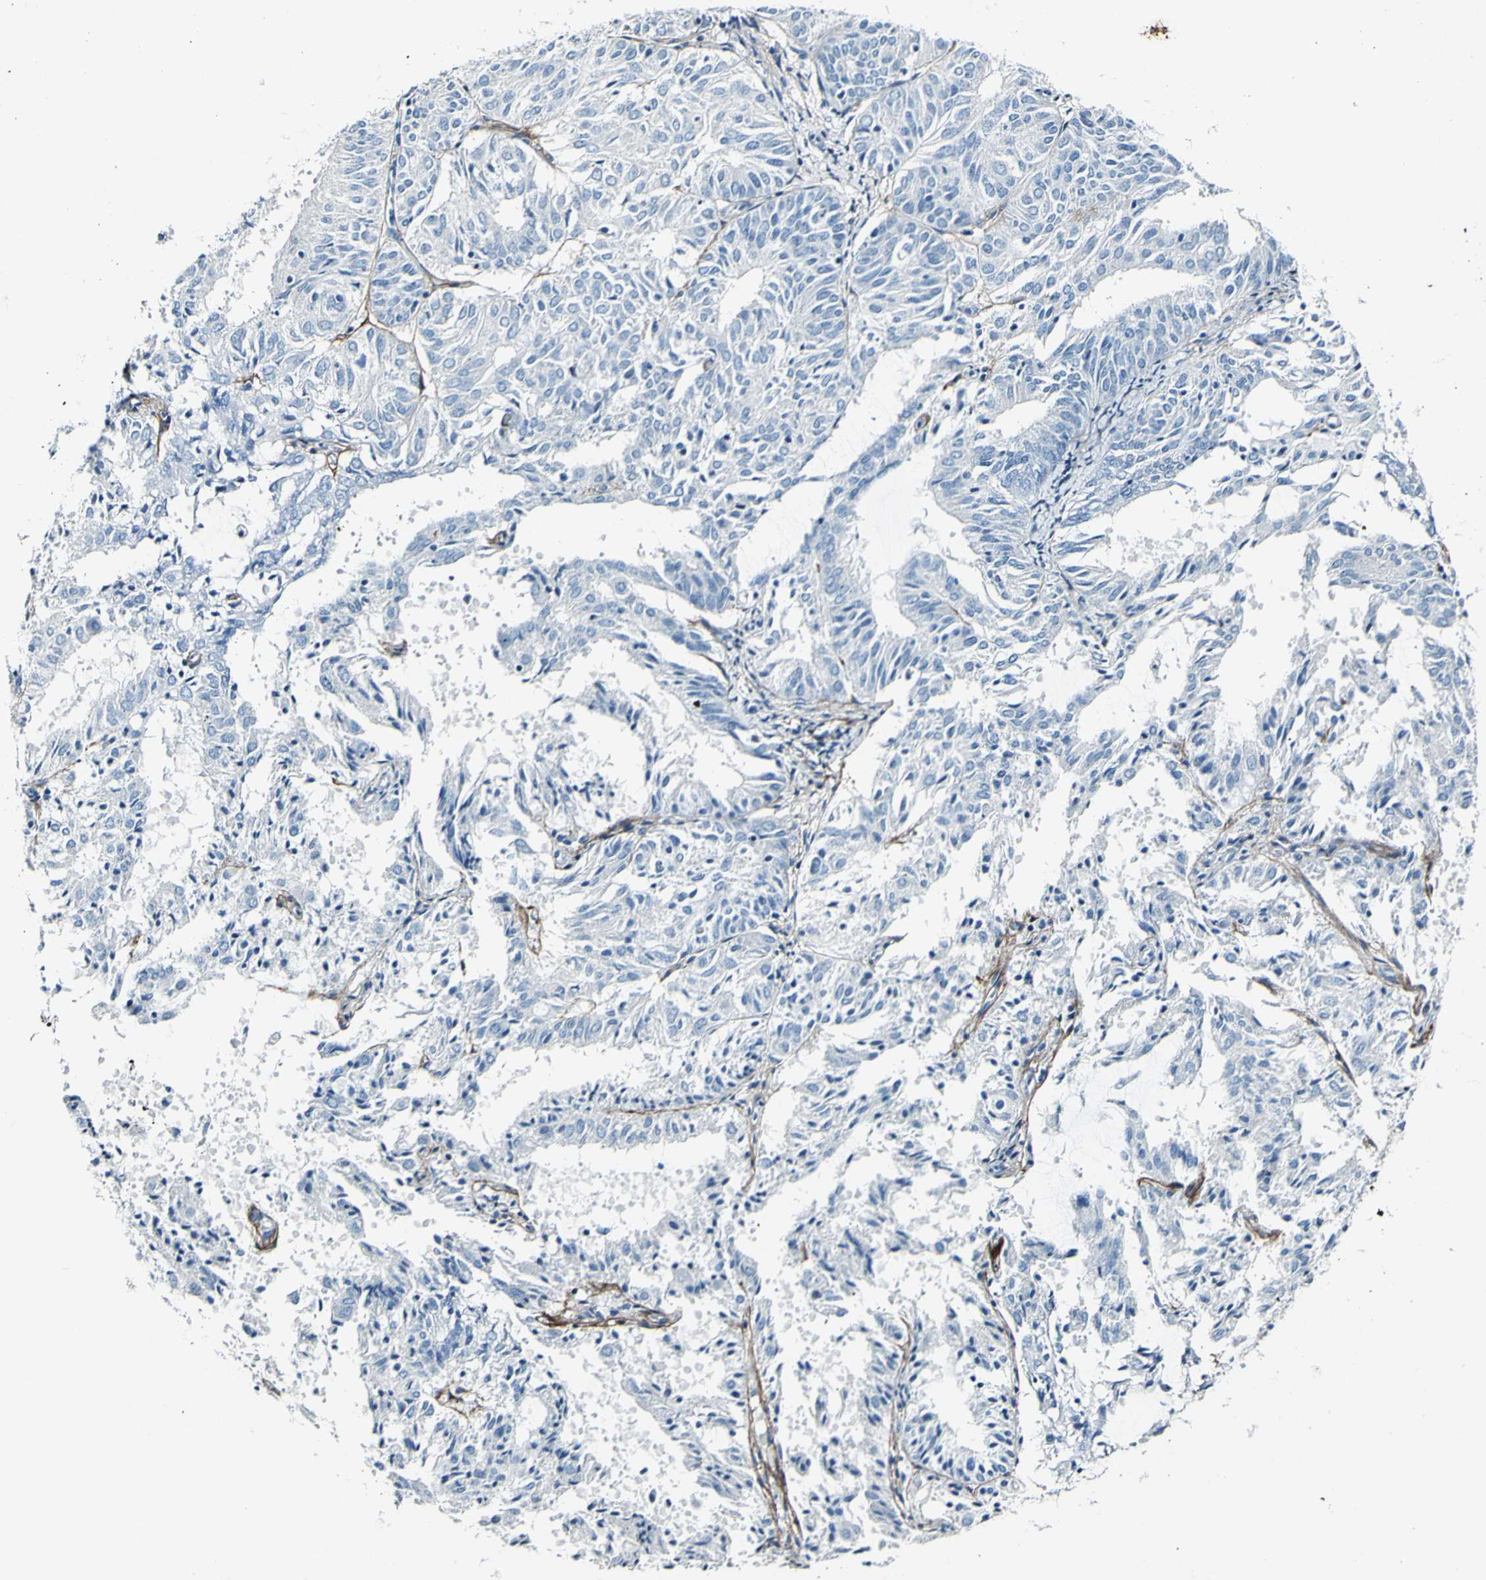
{"staining": {"intensity": "negative", "quantity": "none", "location": "none"}, "tissue": "endometrial cancer", "cell_type": "Tumor cells", "image_type": "cancer", "snomed": [{"axis": "morphology", "description": "Adenocarcinoma, NOS"}, {"axis": "topography", "description": "Uterus"}], "caption": "IHC of human adenocarcinoma (endometrial) displays no staining in tumor cells.", "gene": "COL6A3", "patient": {"sex": "female", "age": 60}}